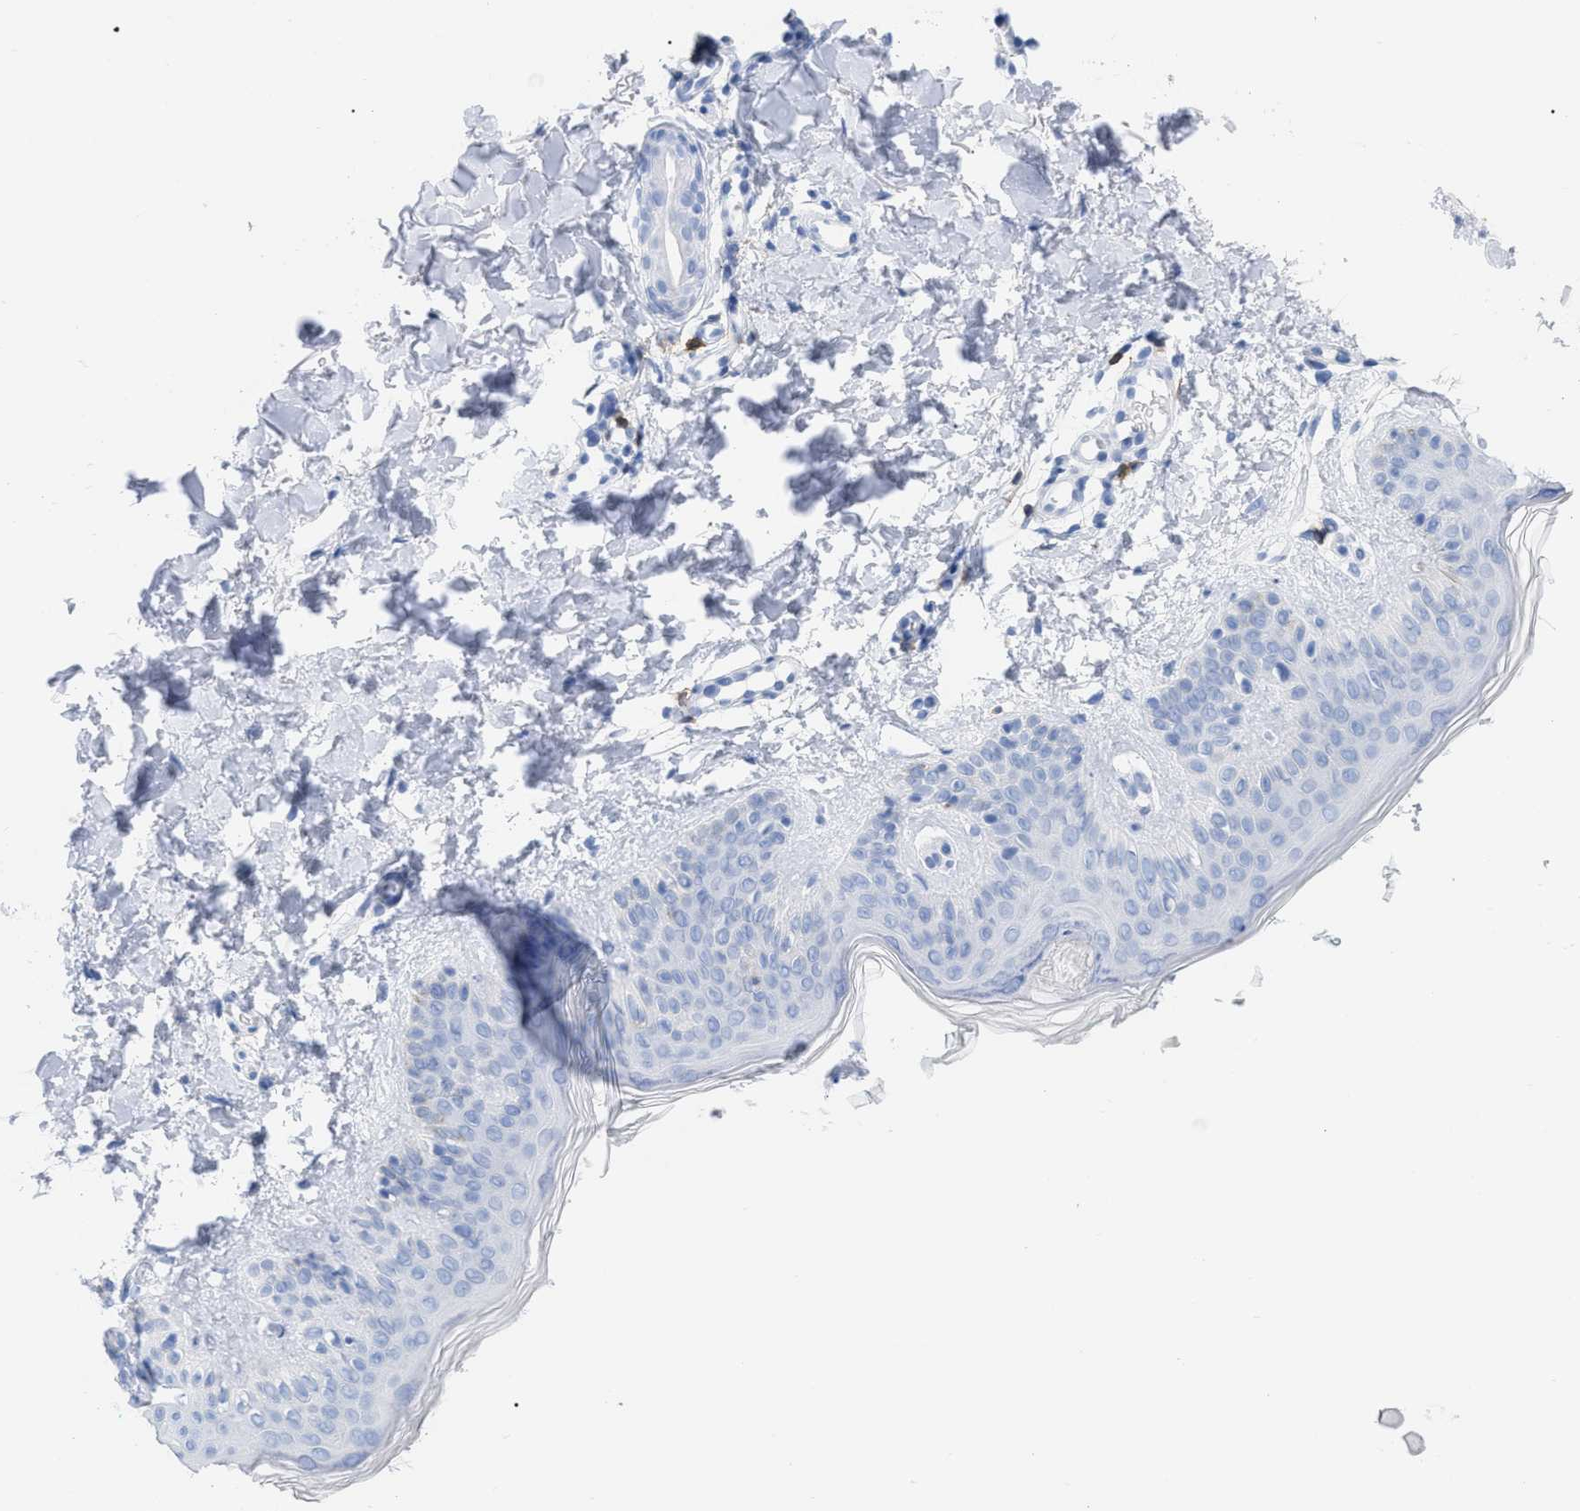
{"staining": {"intensity": "negative", "quantity": "none", "location": "none"}, "tissue": "skin", "cell_type": "Fibroblasts", "image_type": "normal", "snomed": [{"axis": "morphology", "description": "Normal tissue, NOS"}, {"axis": "topography", "description": "Skin"}], "caption": "Skin stained for a protein using immunohistochemistry demonstrates no staining fibroblasts.", "gene": "CD5", "patient": {"sex": "male", "age": 30}}